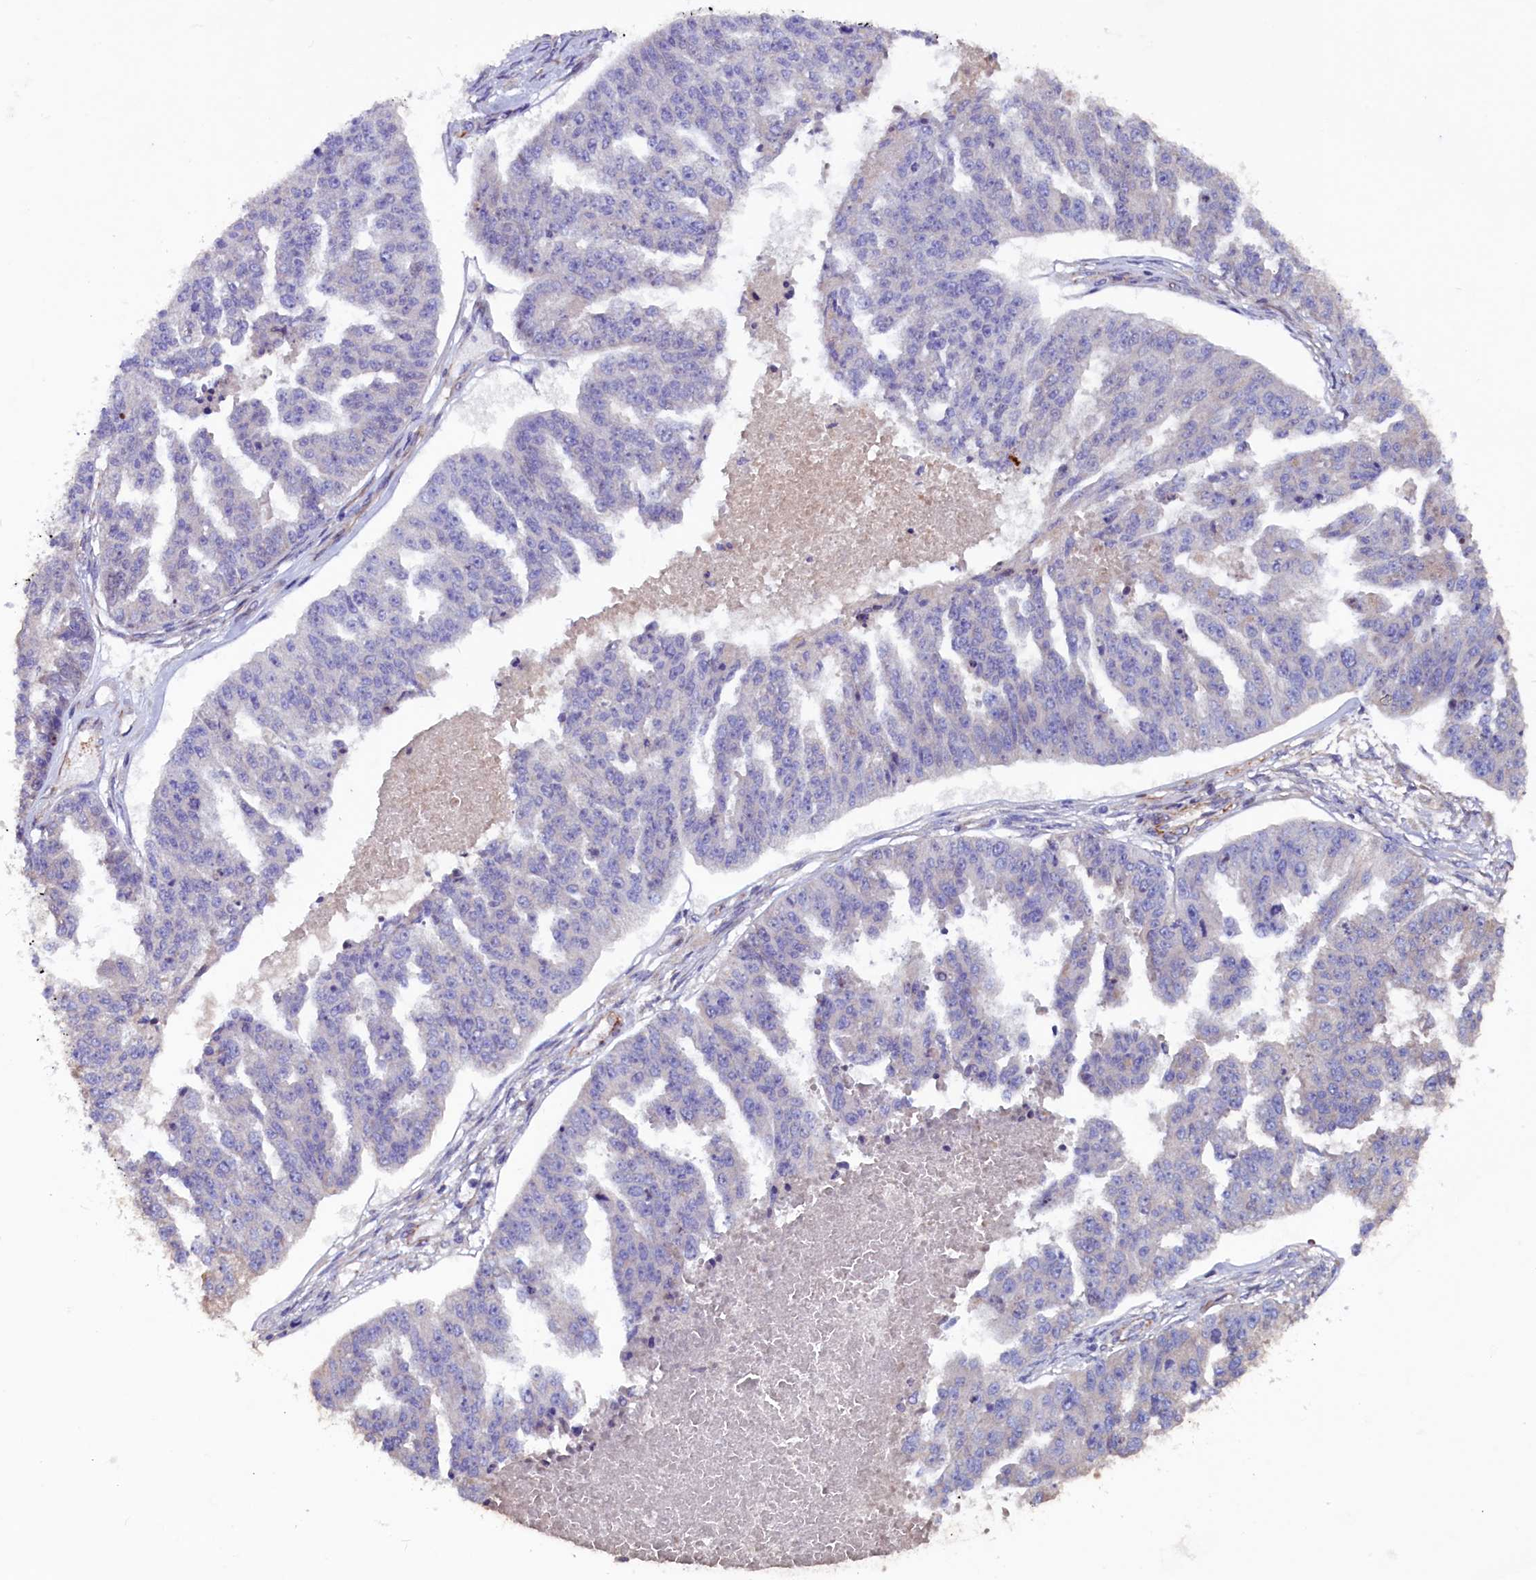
{"staining": {"intensity": "negative", "quantity": "none", "location": "none"}, "tissue": "ovarian cancer", "cell_type": "Tumor cells", "image_type": "cancer", "snomed": [{"axis": "morphology", "description": "Cystadenocarcinoma, serous, NOS"}, {"axis": "topography", "description": "Ovary"}], "caption": "This is an IHC micrograph of ovarian serous cystadenocarcinoma. There is no staining in tumor cells.", "gene": "ZNF749", "patient": {"sex": "female", "age": 58}}